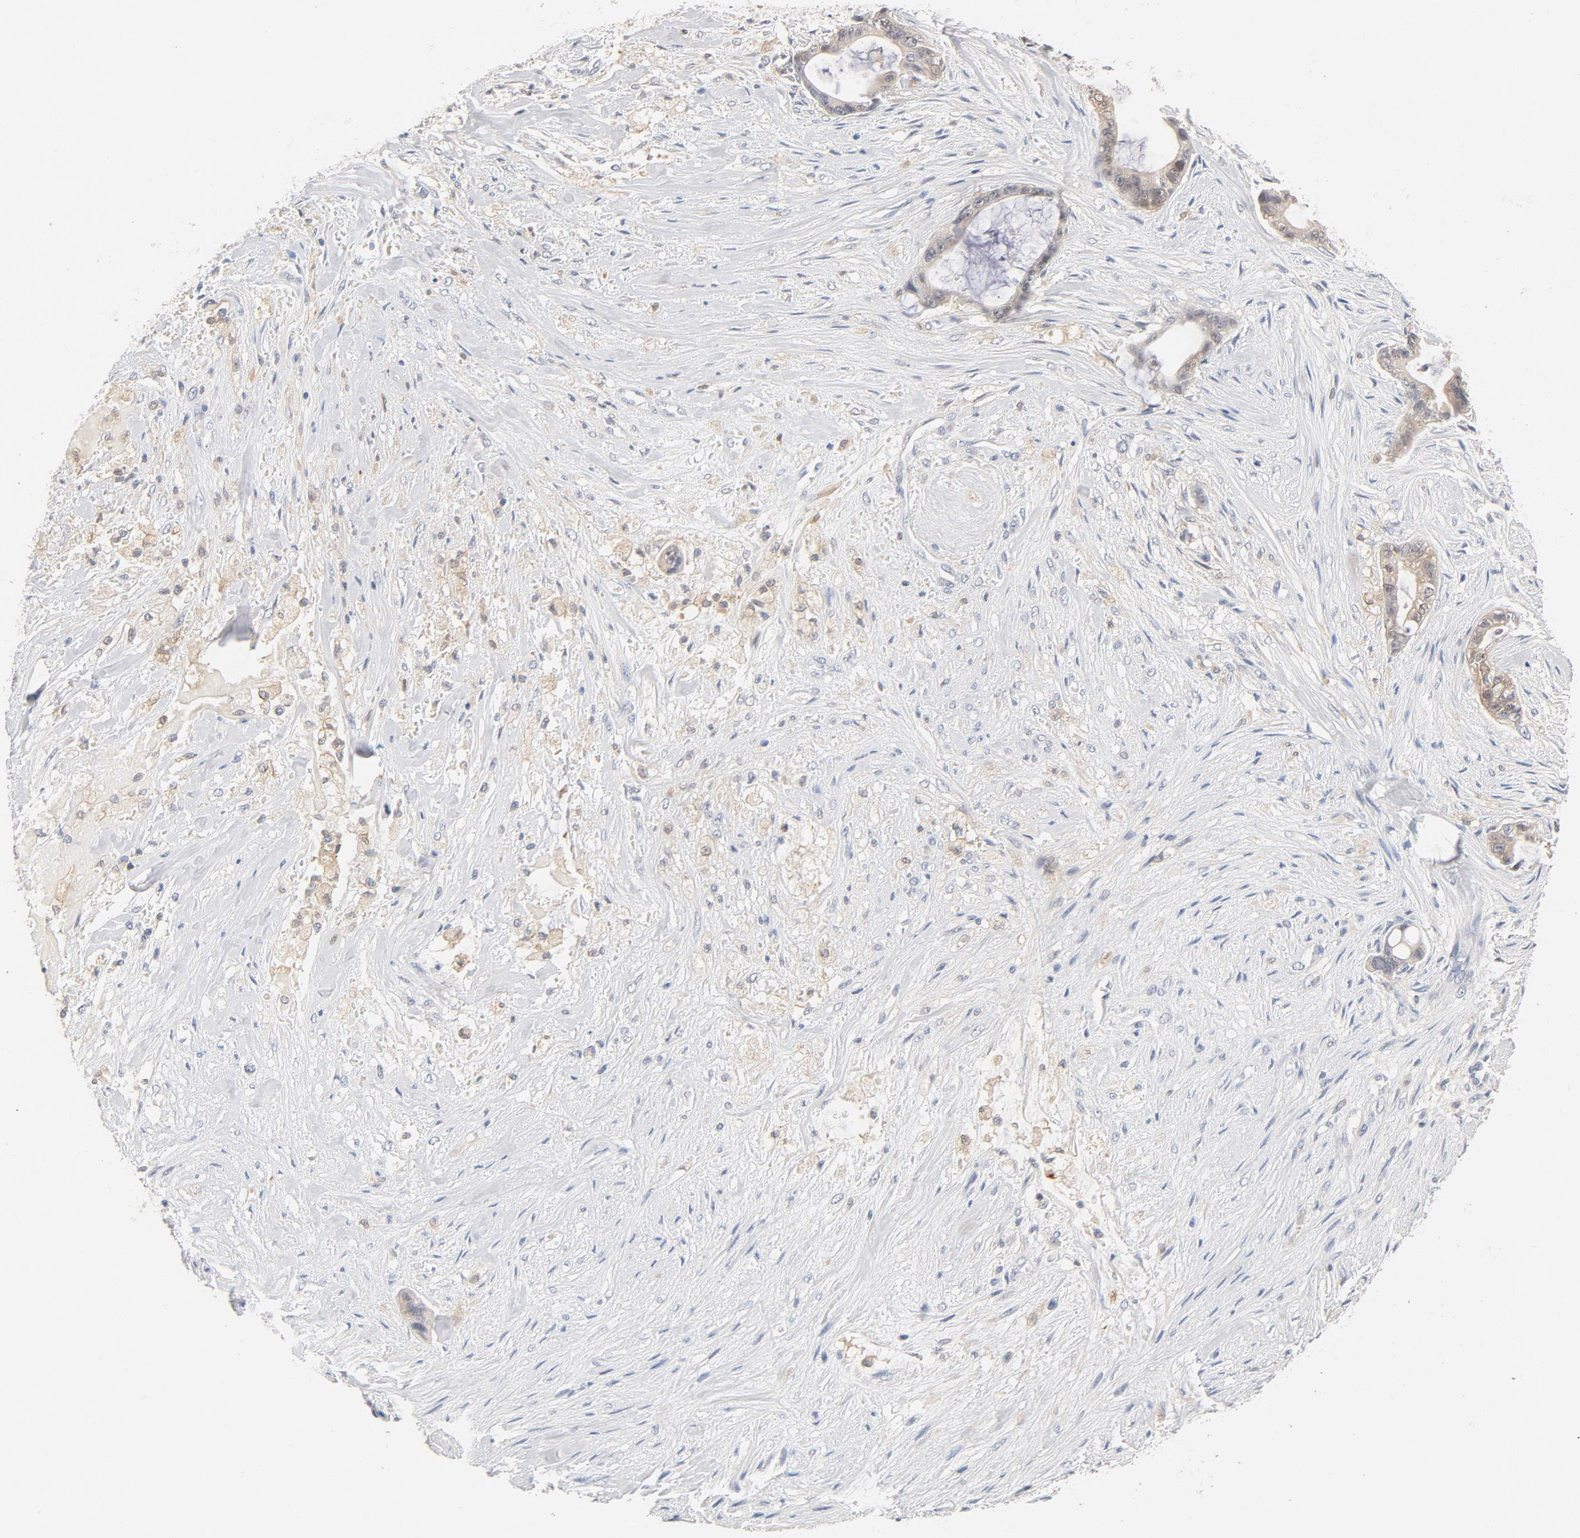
{"staining": {"intensity": "weak", "quantity": "25%-75%", "location": "cytoplasmic/membranous"}, "tissue": "liver cancer", "cell_type": "Tumor cells", "image_type": "cancer", "snomed": [{"axis": "morphology", "description": "Cholangiocarcinoma"}, {"axis": "topography", "description": "Liver"}], "caption": "Immunohistochemical staining of cholangiocarcinoma (liver) exhibits weak cytoplasmic/membranous protein expression in about 25%-75% of tumor cells.", "gene": "STAT1", "patient": {"sex": "female", "age": 55}}